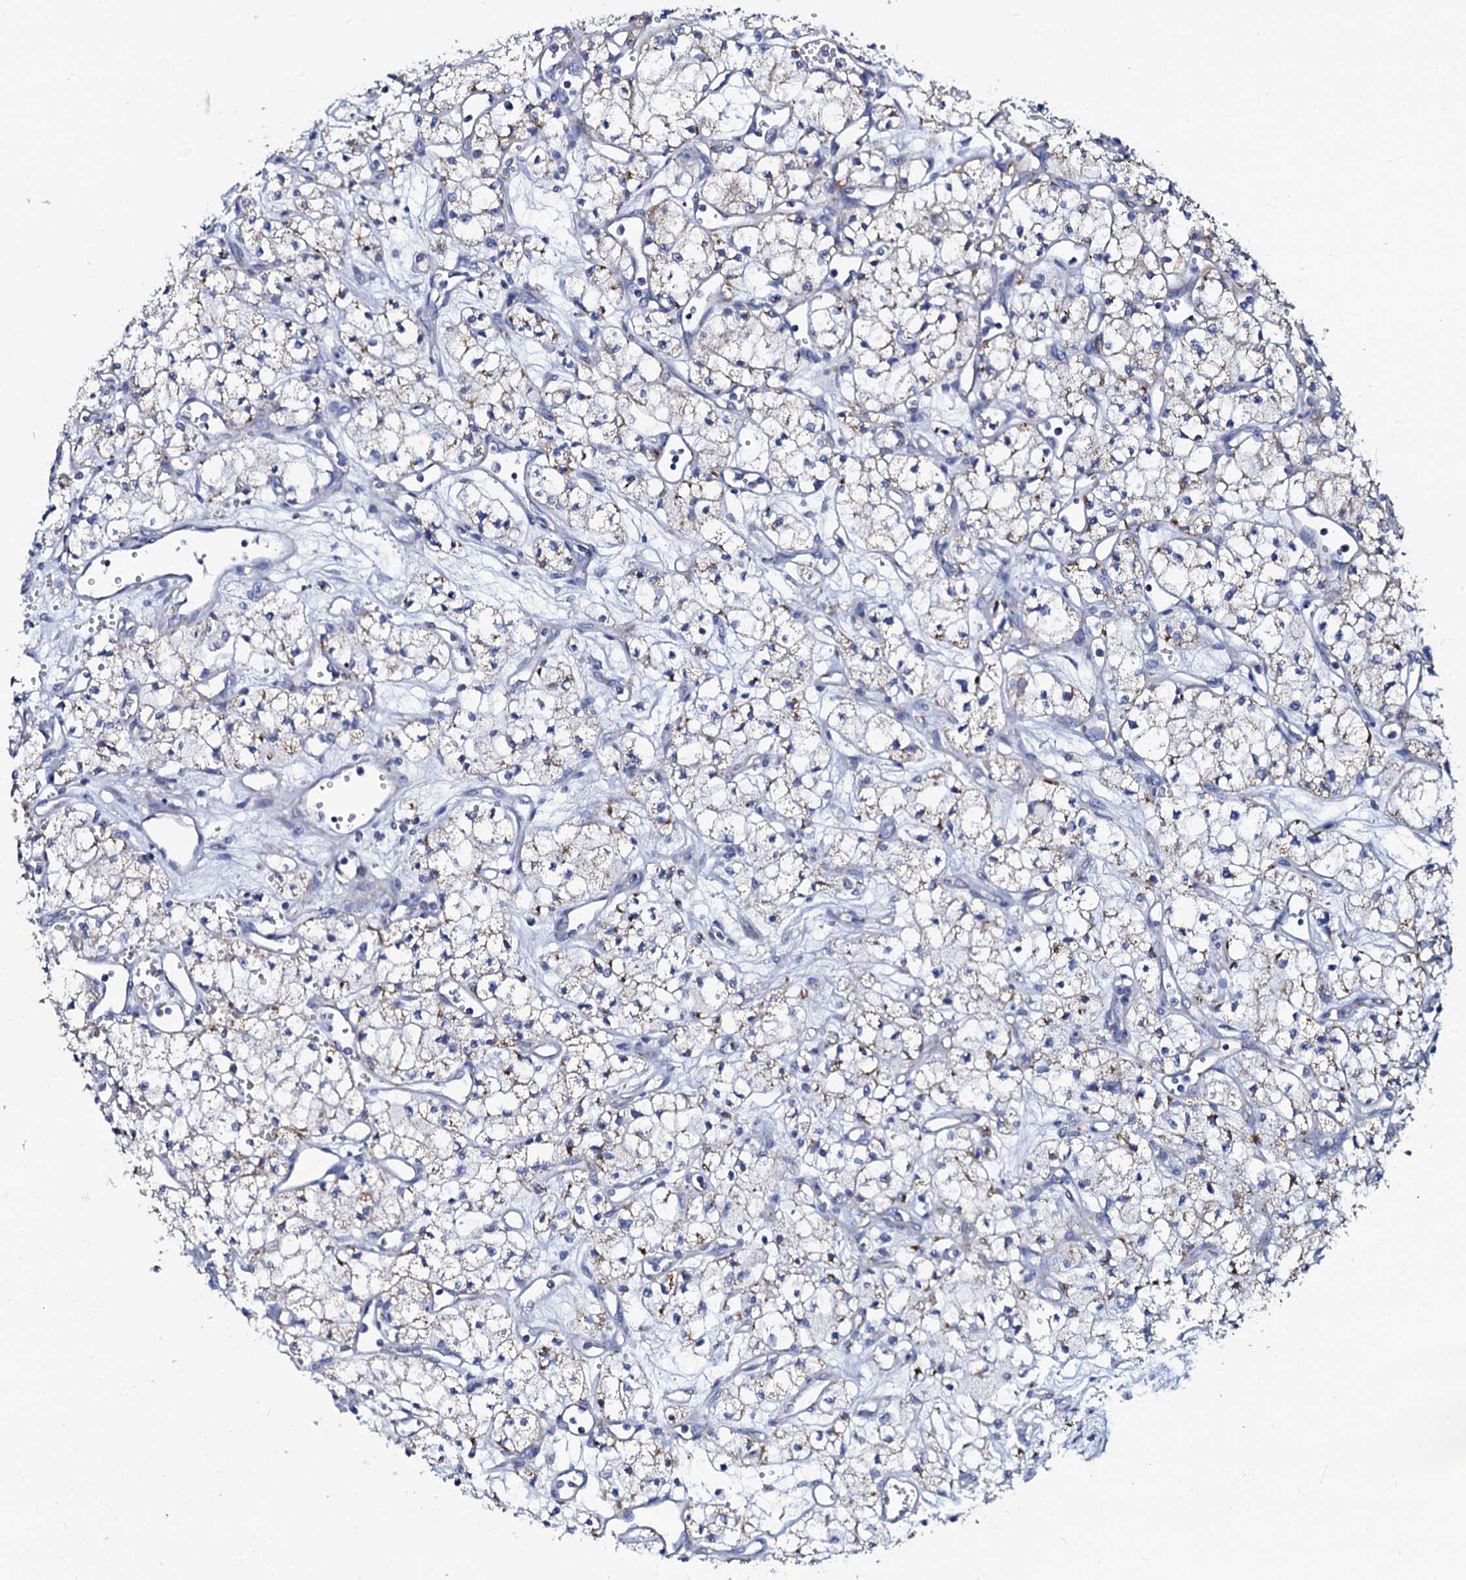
{"staining": {"intensity": "weak", "quantity": "<25%", "location": "cytoplasmic/membranous"}, "tissue": "renal cancer", "cell_type": "Tumor cells", "image_type": "cancer", "snomed": [{"axis": "morphology", "description": "Adenocarcinoma, NOS"}, {"axis": "topography", "description": "Kidney"}], "caption": "The immunohistochemistry (IHC) image has no significant positivity in tumor cells of renal cancer (adenocarcinoma) tissue.", "gene": "SLC37A4", "patient": {"sex": "male", "age": 59}}